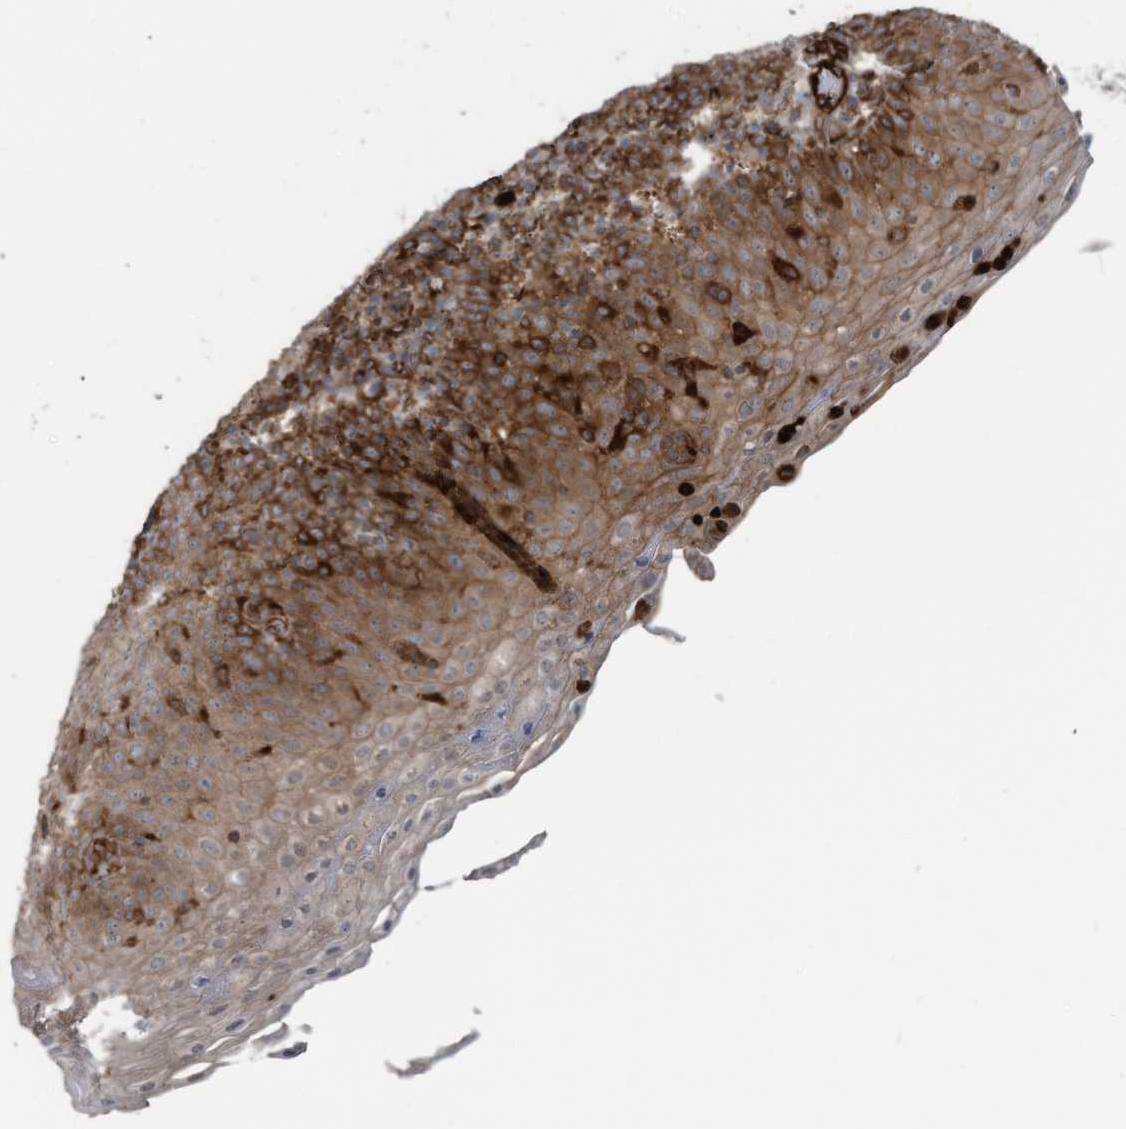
{"staining": {"intensity": "strong", "quantity": "25%-75%", "location": "cytoplasmic/membranous"}, "tissue": "tonsil", "cell_type": "Germinal center cells", "image_type": "normal", "snomed": [{"axis": "morphology", "description": "Normal tissue, NOS"}, {"axis": "topography", "description": "Tonsil"}], "caption": "Germinal center cells reveal high levels of strong cytoplasmic/membranous positivity in about 25%-75% of cells in benign human tonsil.", "gene": "SLC9A2", "patient": {"sex": "female", "age": 19}}